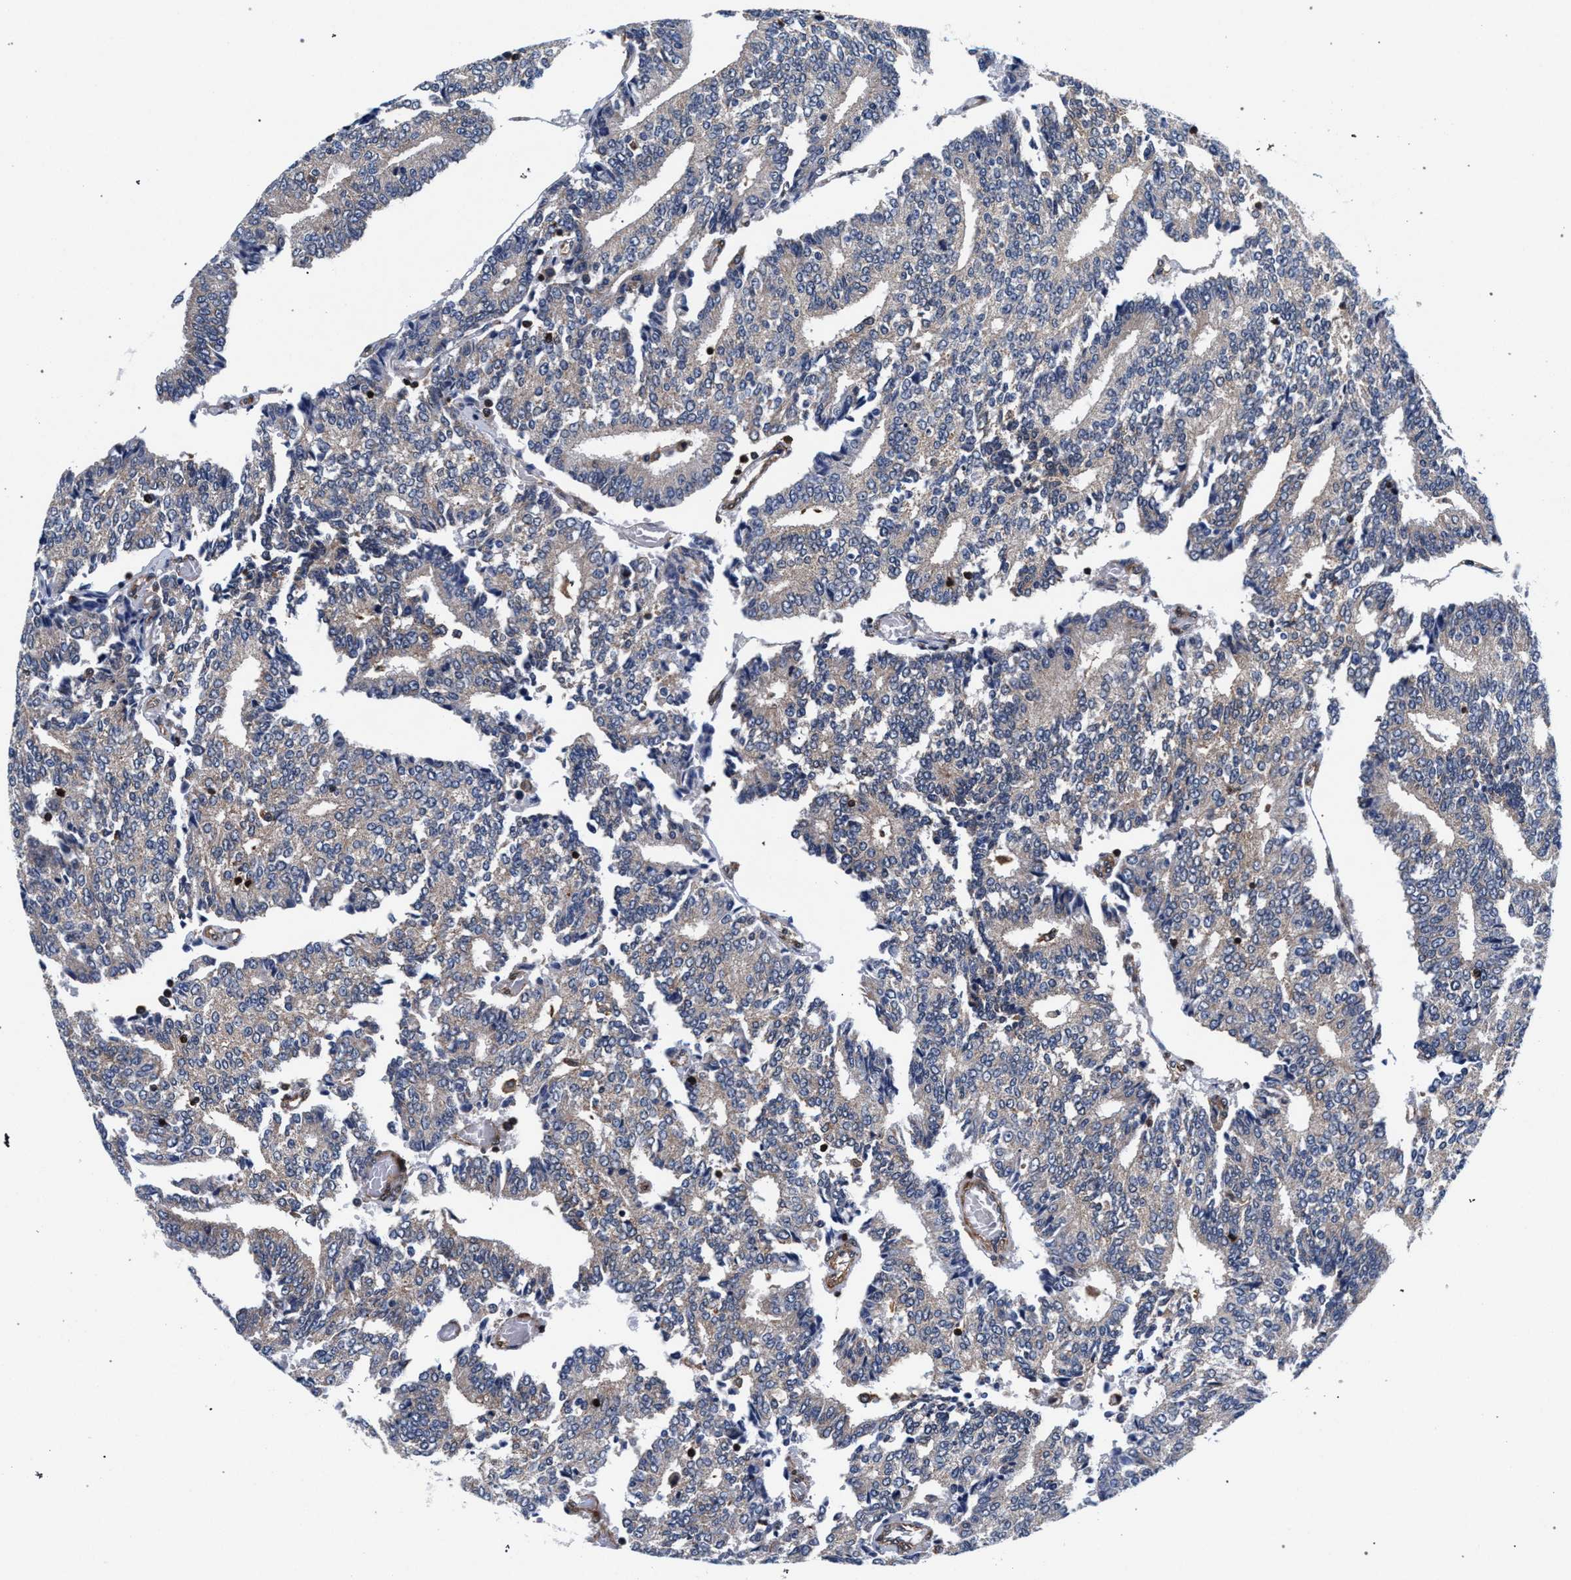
{"staining": {"intensity": "negative", "quantity": "none", "location": "none"}, "tissue": "prostate cancer", "cell_type": "Tumor cells", "image_type": "cancer", "snomed": [{"axis": "morphology", "description": "Adenocarcinoma, High grade"}, {"axis": "topography", "description": "Prostate"}], "caption": "This is an immunohistochemistry (IHC) histopathology image of prostate high-grade adenocarcinoma. There is no positivity in tumor cells.", "gene": "LASP1", "patient": {"sex": "male", "age": 55}}